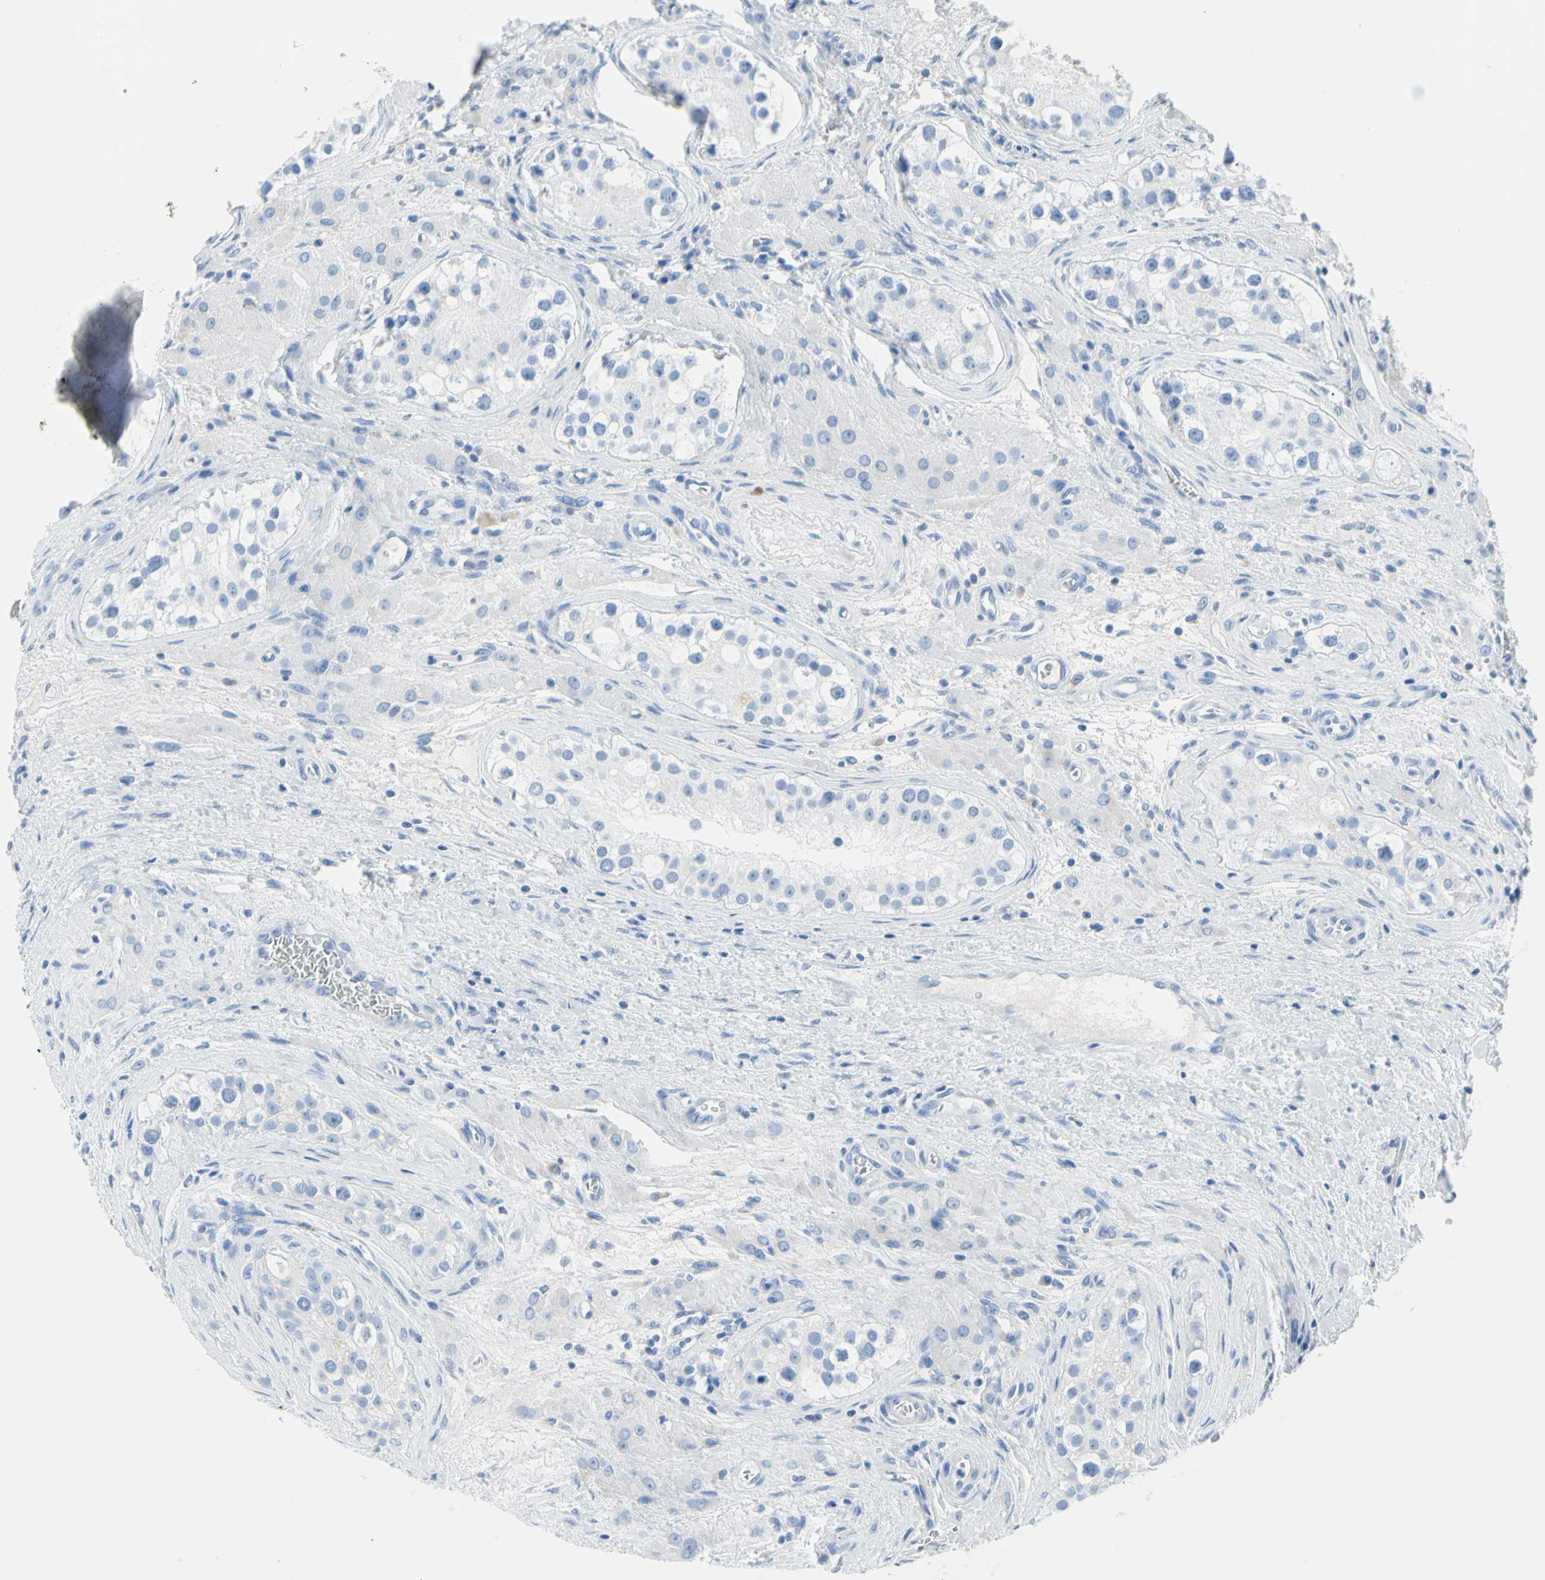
{"staining": {"intensity": "negative", "quantity": "none", "location": "none"}, "tissue": "testis cancer", "cell_type": "Tumor cells", "image_type": "cancer", "snomed": [{"axis": "morphology", "description": "Carcinoma, Embryonal, NOS"}, {"axis": "topography", "description": "Testis"}], "caption": "DAB immunohistochemical staining of testis embryonal carcinoma shows no significant staining in tumor cells.", "gene": "TPO", "patient": {"sex": "male", "age": 28}}